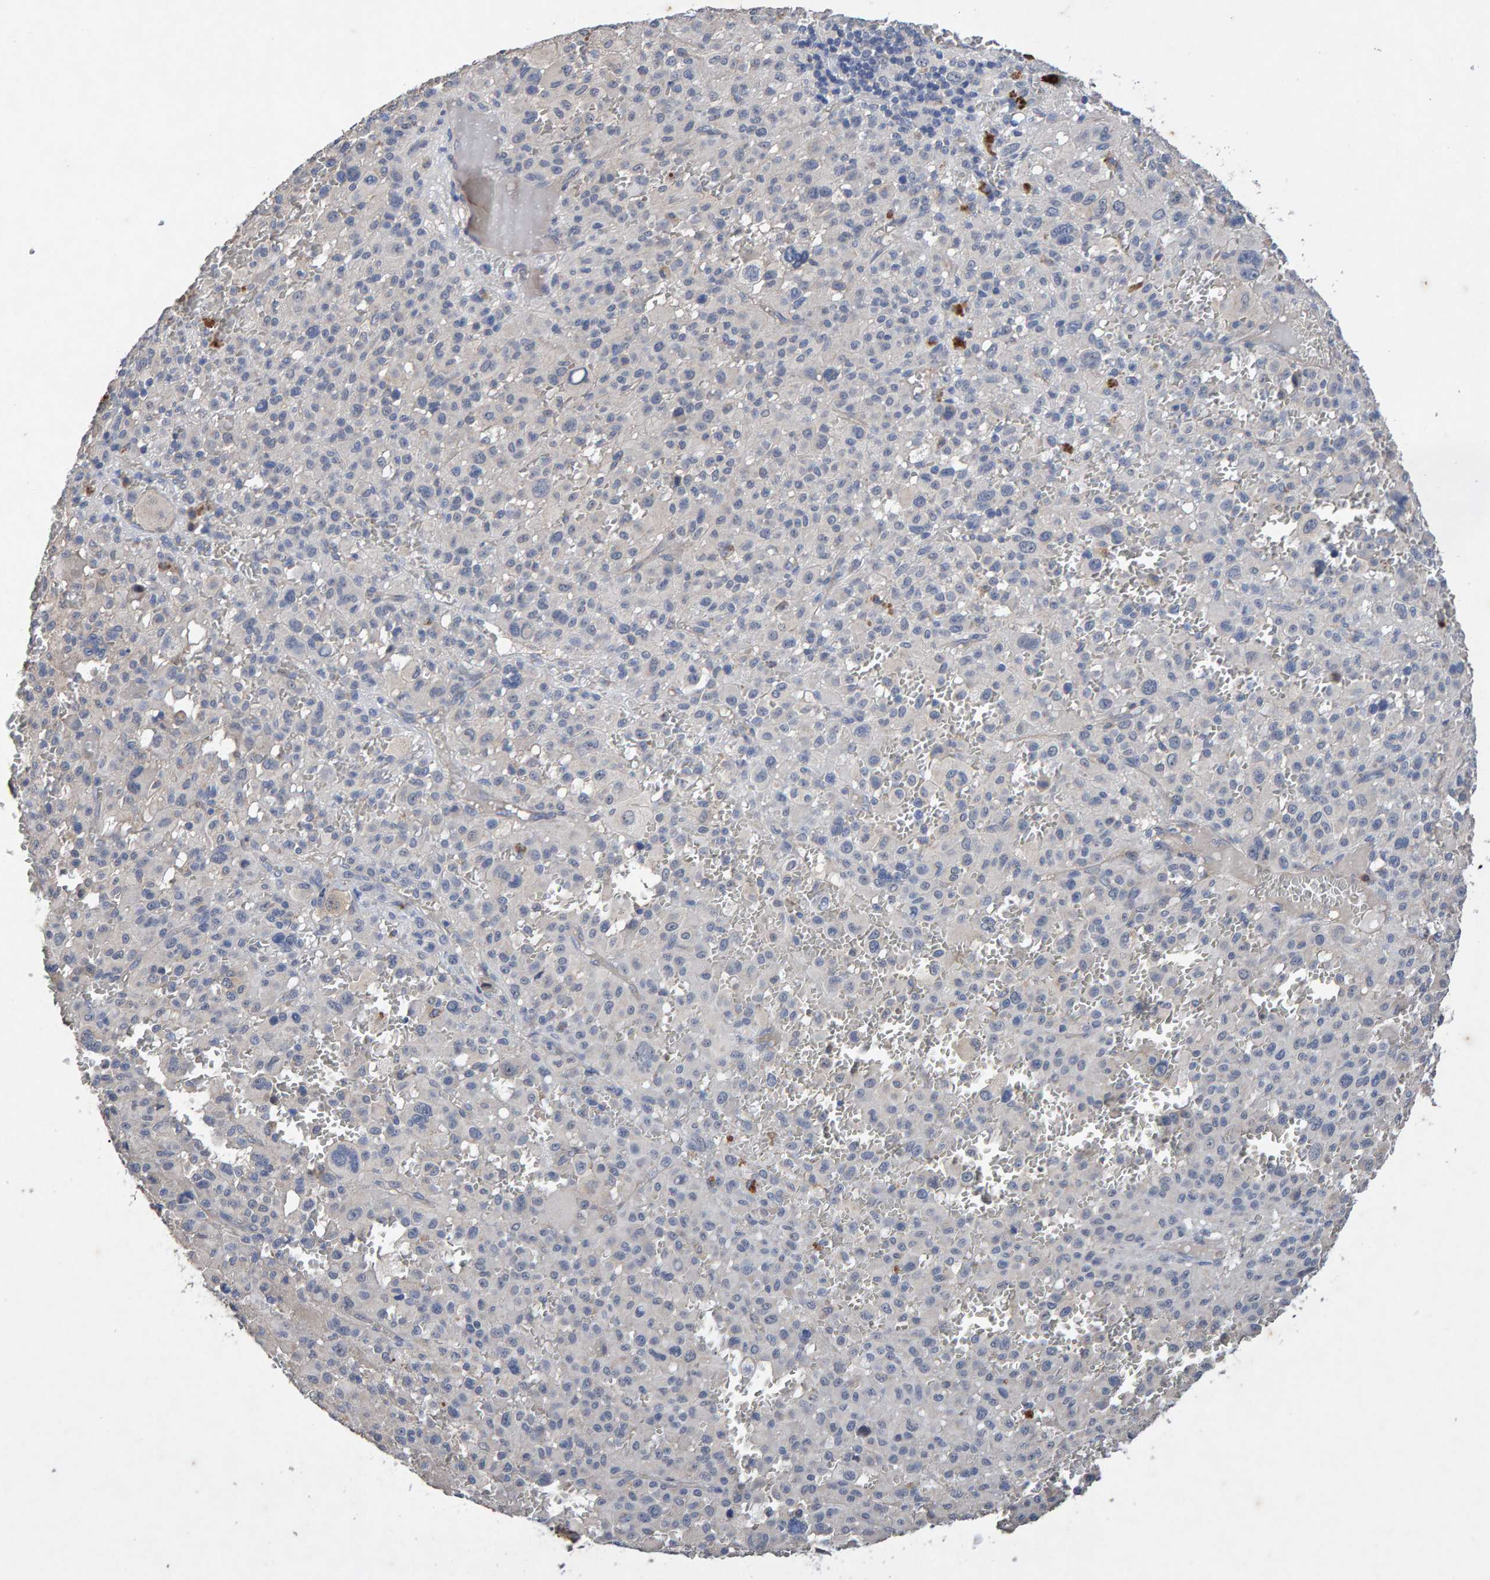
{"staining": {"intensity": "negative", "quantity": "none", "location": "none"}, "tissue": "melanoma", "cell_type": "Tumor cells", "image_type": "cancer", "snomed": [{"axis": "morphology", "description": "Malignant melanoma, Metastatic site"}, {"axis": "topography", "description": "Skin"}], "caption": "An image of human melanoma is negative for staining in tumor cells. (DAB IHC with hematoxylin counter stain).", "gene": "EFR3A", "patient": {"sex": "female", "age": 74}}